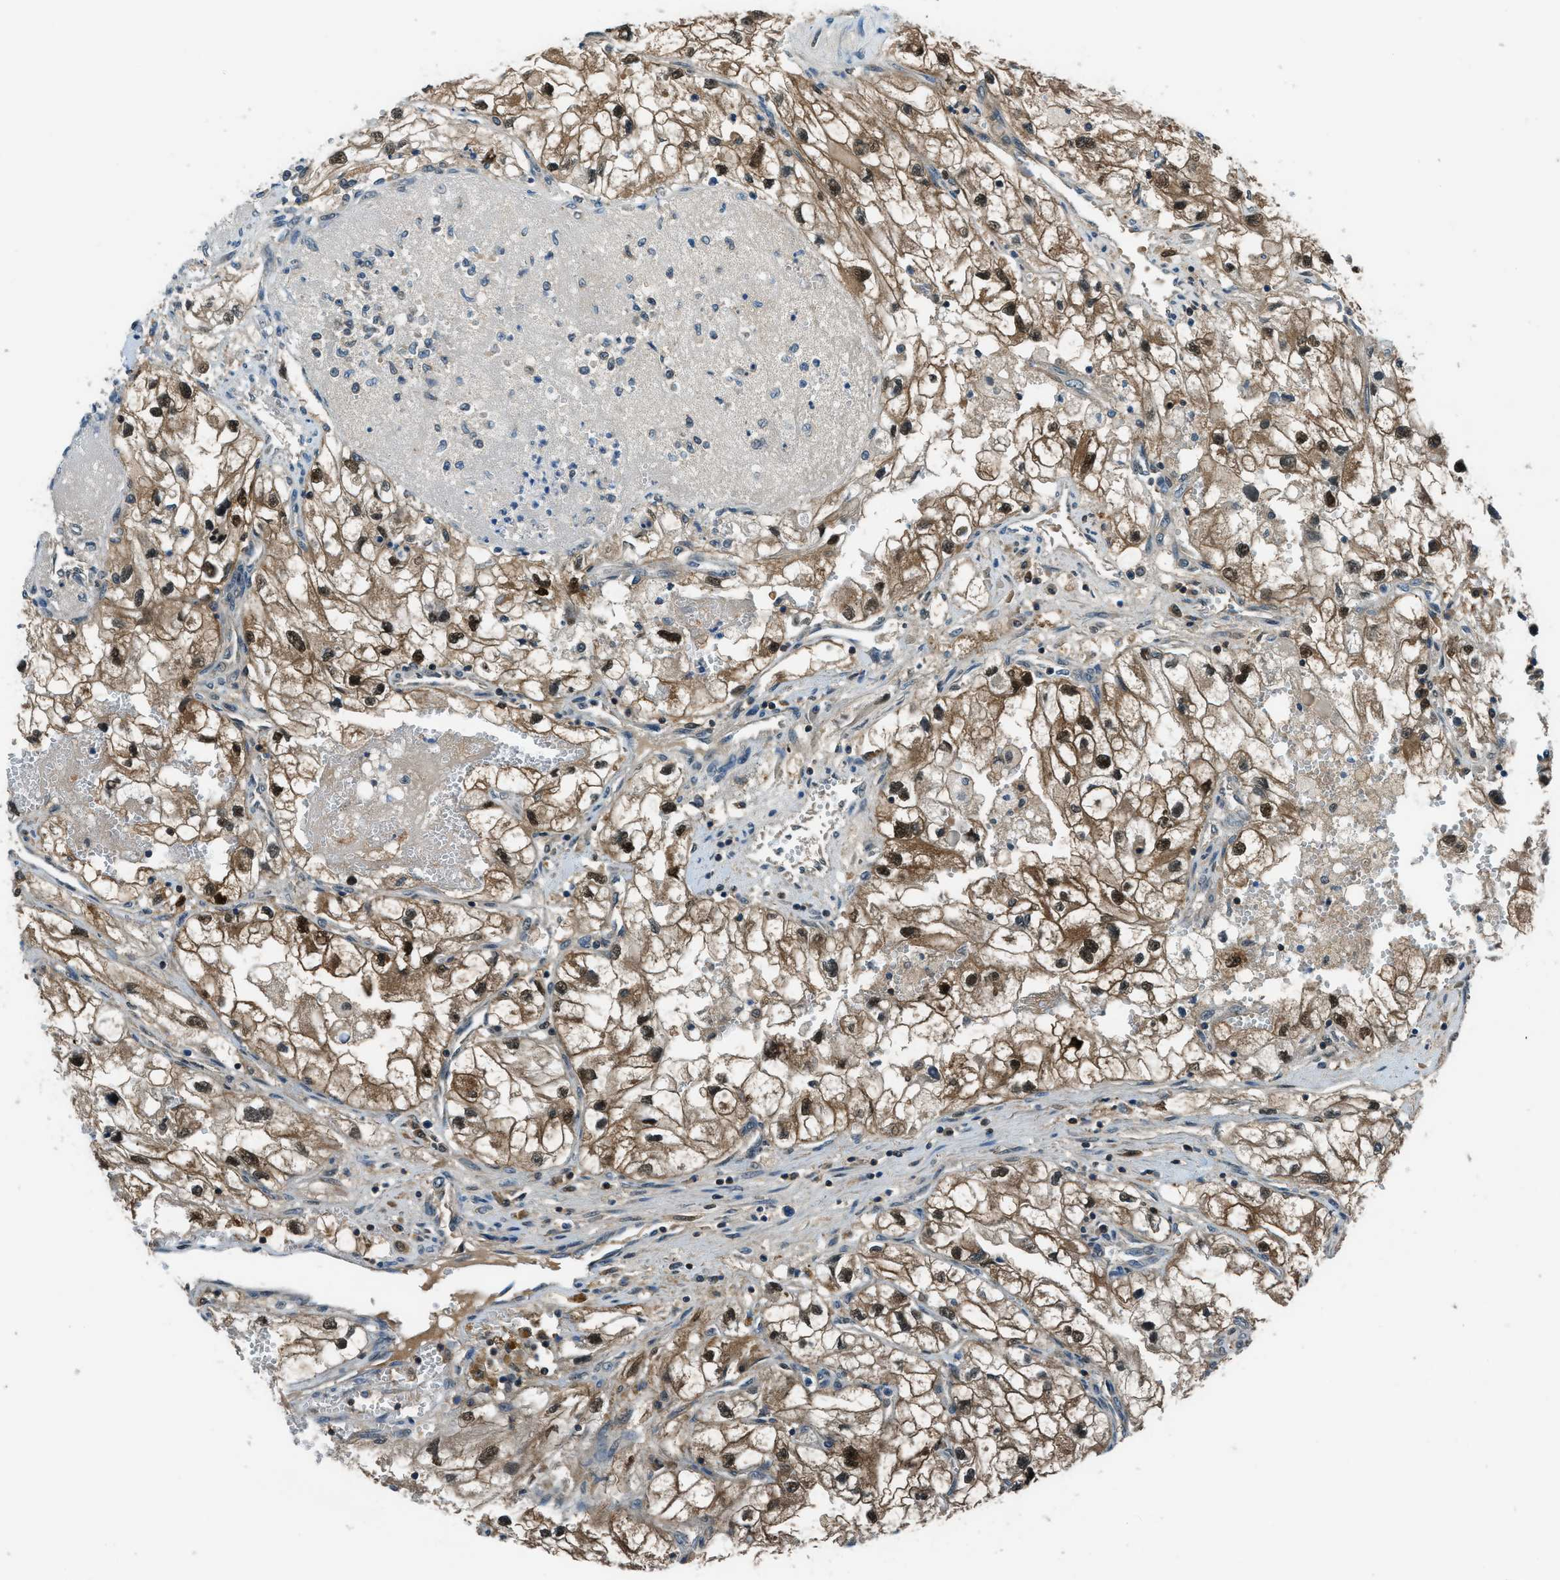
{"staining": {"intensity": "moderate", "quantity": ">75%", "location": "cytoplasmic/membranous,nuclear"}, "tissue": "renal cancer", "cell_type": "Tumor cells", "image_type": "cancer", "snomed": [{"axis": "morphology", "description": "Adenocarcinoma, NOS"}, {"axis": "topography", "description": "Kidney"}], "caption": "High-magnification brightfield microscopy of renal cancer stained with DAB (3,3'-diaminobenzidine) (brown) and counterstained with hematoxylin (blue). tumor cells exhibit moderate cytoplasmic/membranous and nuclear expression is appreciated in approximately>75% of cells.", "gene": "HEBP2", "patient": {"sex": "female", "age": 70}}